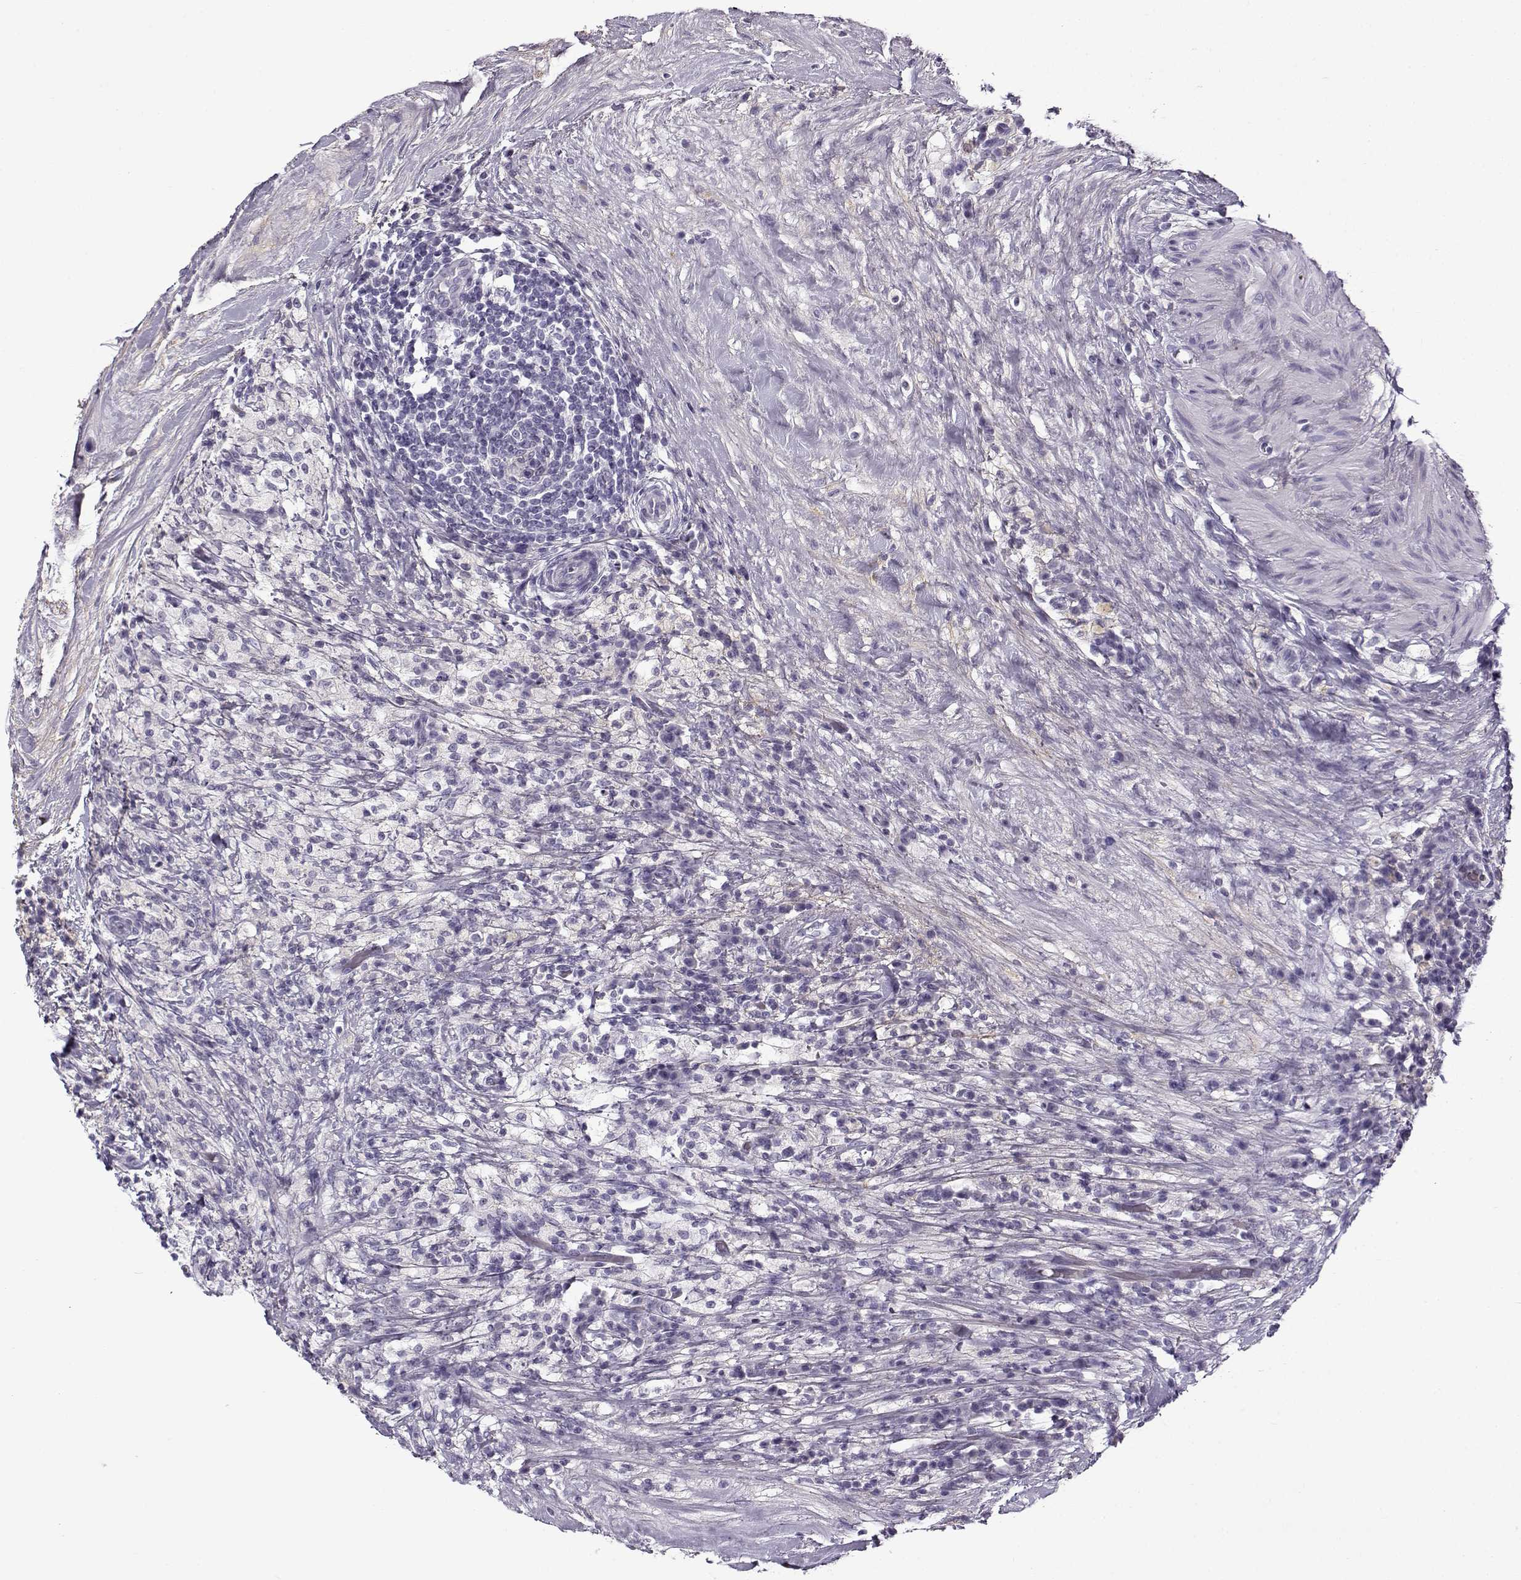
{"staining": {"intensity": "negative", "quantity": "none", "location": "none"}, "tissue": "testis cancer", "cell_type": "Tumor cells", "image_type": "cancer", "snomed": [{"axis": "morphology", "description": "Necrosis, NOS"}, {"axis": "morphology", "description": "Carcinoma, Embryonal, NOS"}, {"axis": "topography", "description": "Testis"}], "caption": "Immunohistochemistry (IHC) histopathology image of human testis cancer stained for a protein (brown), which exhibits no positivity in tumor cells.", "gene": "GTSF1L", "patient": {"sex": "male", "age": 19}}